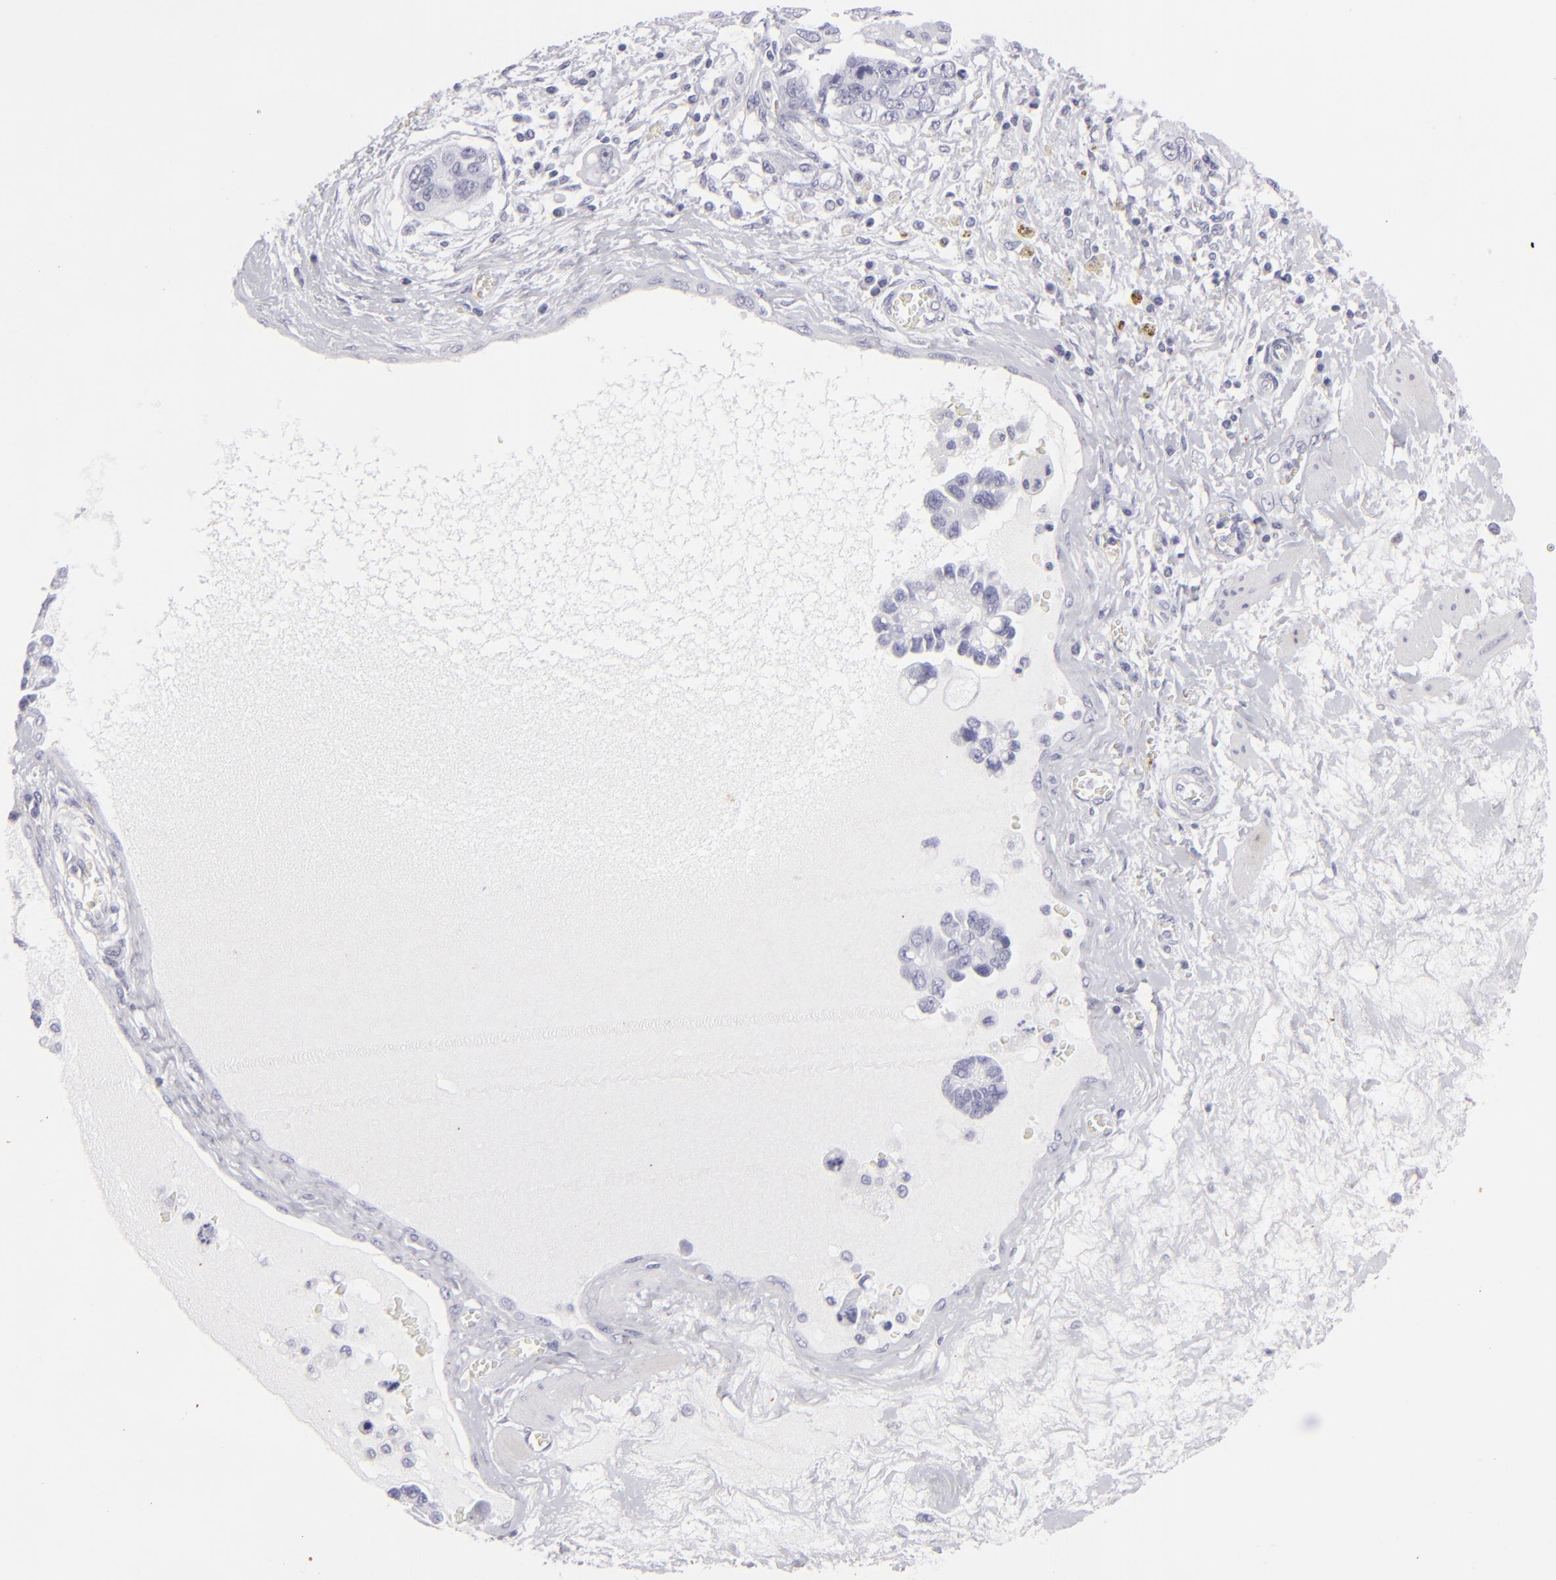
{"staining": {"intensity": "negative", "quantity": "none", "location": "none"}, "tissue": "ovarian cancer", "cell_type": "Tumor cells", "image_type": "cancer", "snomed": [{"axis": "morphology", "description": "Cystadenocarcinoma, serous, NOS"}, {"axis": "topography", "description": "Ovary"}], "caption": "An immunohistochemistry image of ovarian cancer is shown. There is no staining in tumor cells of ovarian cancer.", "gene": "KRT1", "patient": {"sex": "female", "age": 63}}